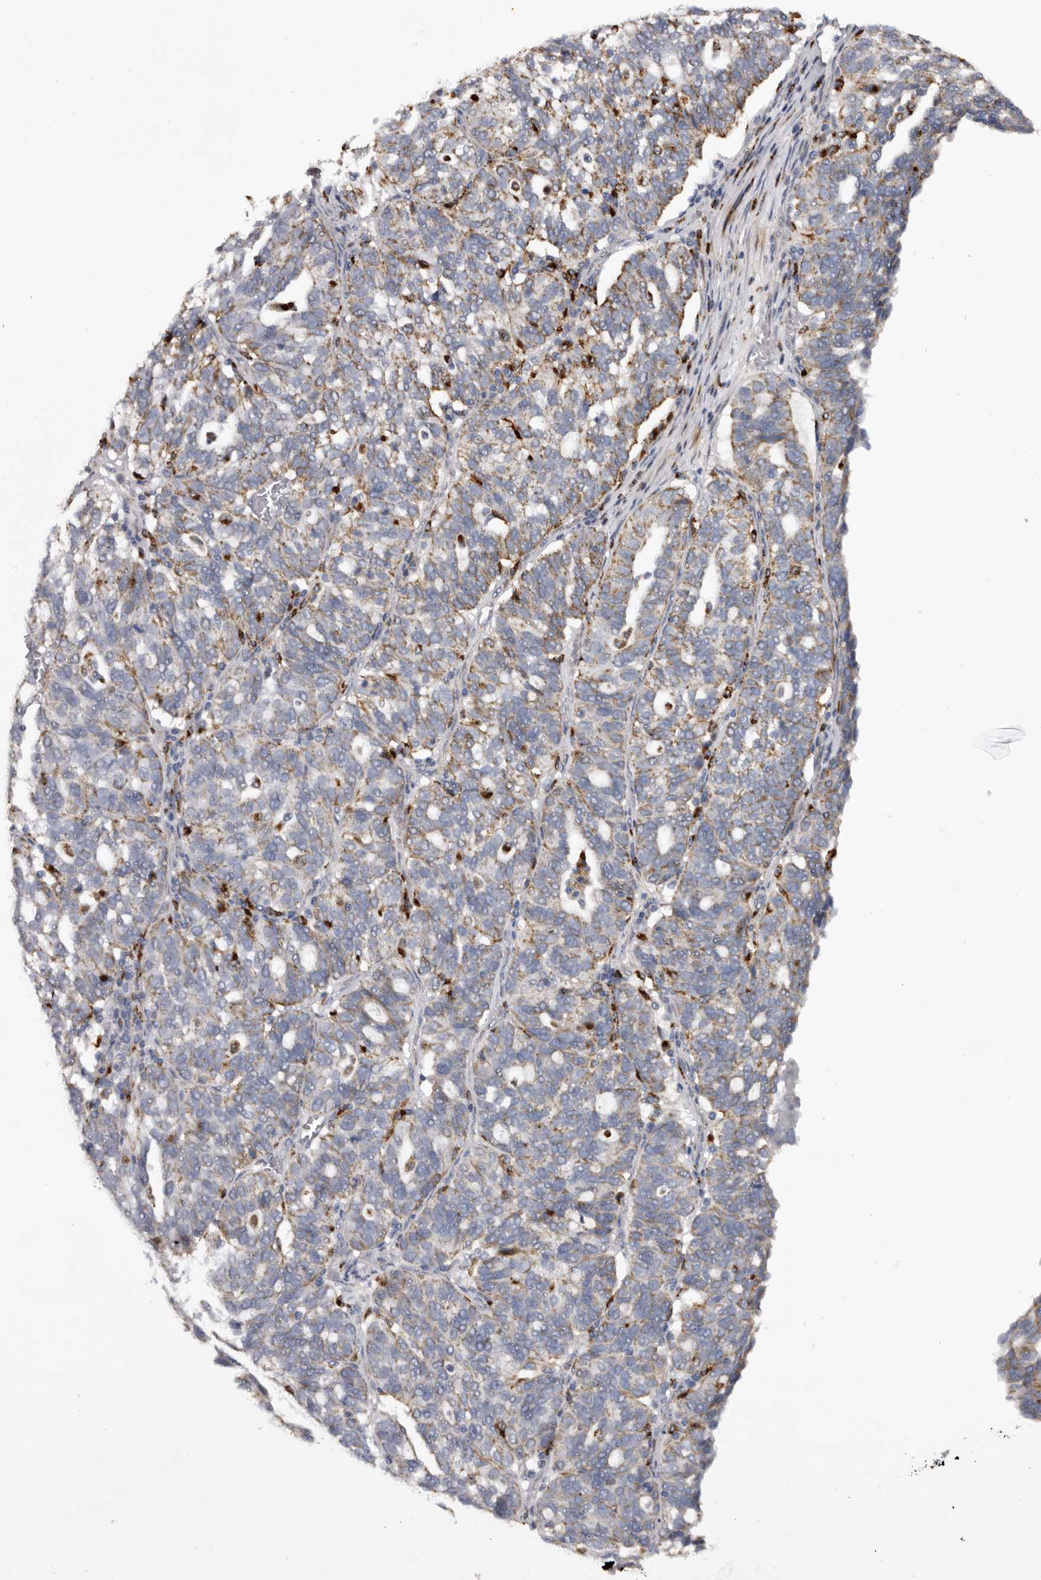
{"staining": {"intensity": "moderate", "quantity": "25%-75%", "location": "cytoplasmic/membranous"}, "tissue": "ovarian cancer", "cell_type": "Tumor cells", "image_type": "cancer", "snomed": [{"axis": "morphology", "description": "Cystadenocarcinoma, serous, NOS"}, {"axis": "topography", "description": "Ovary"}], "caption": "Immunohistochemistry micrograph of neoplastic tissue: human ovarian serous cystadenocarcinoma stained using IHC displays medium levels of moderate protein expression localized specifically in the cytoplasmic/membranous of tumor cells, appearing as a cytoplasmic/membranous brown color.", "gene": "MECR", "patient": {"sex": "female", "age": 59}}